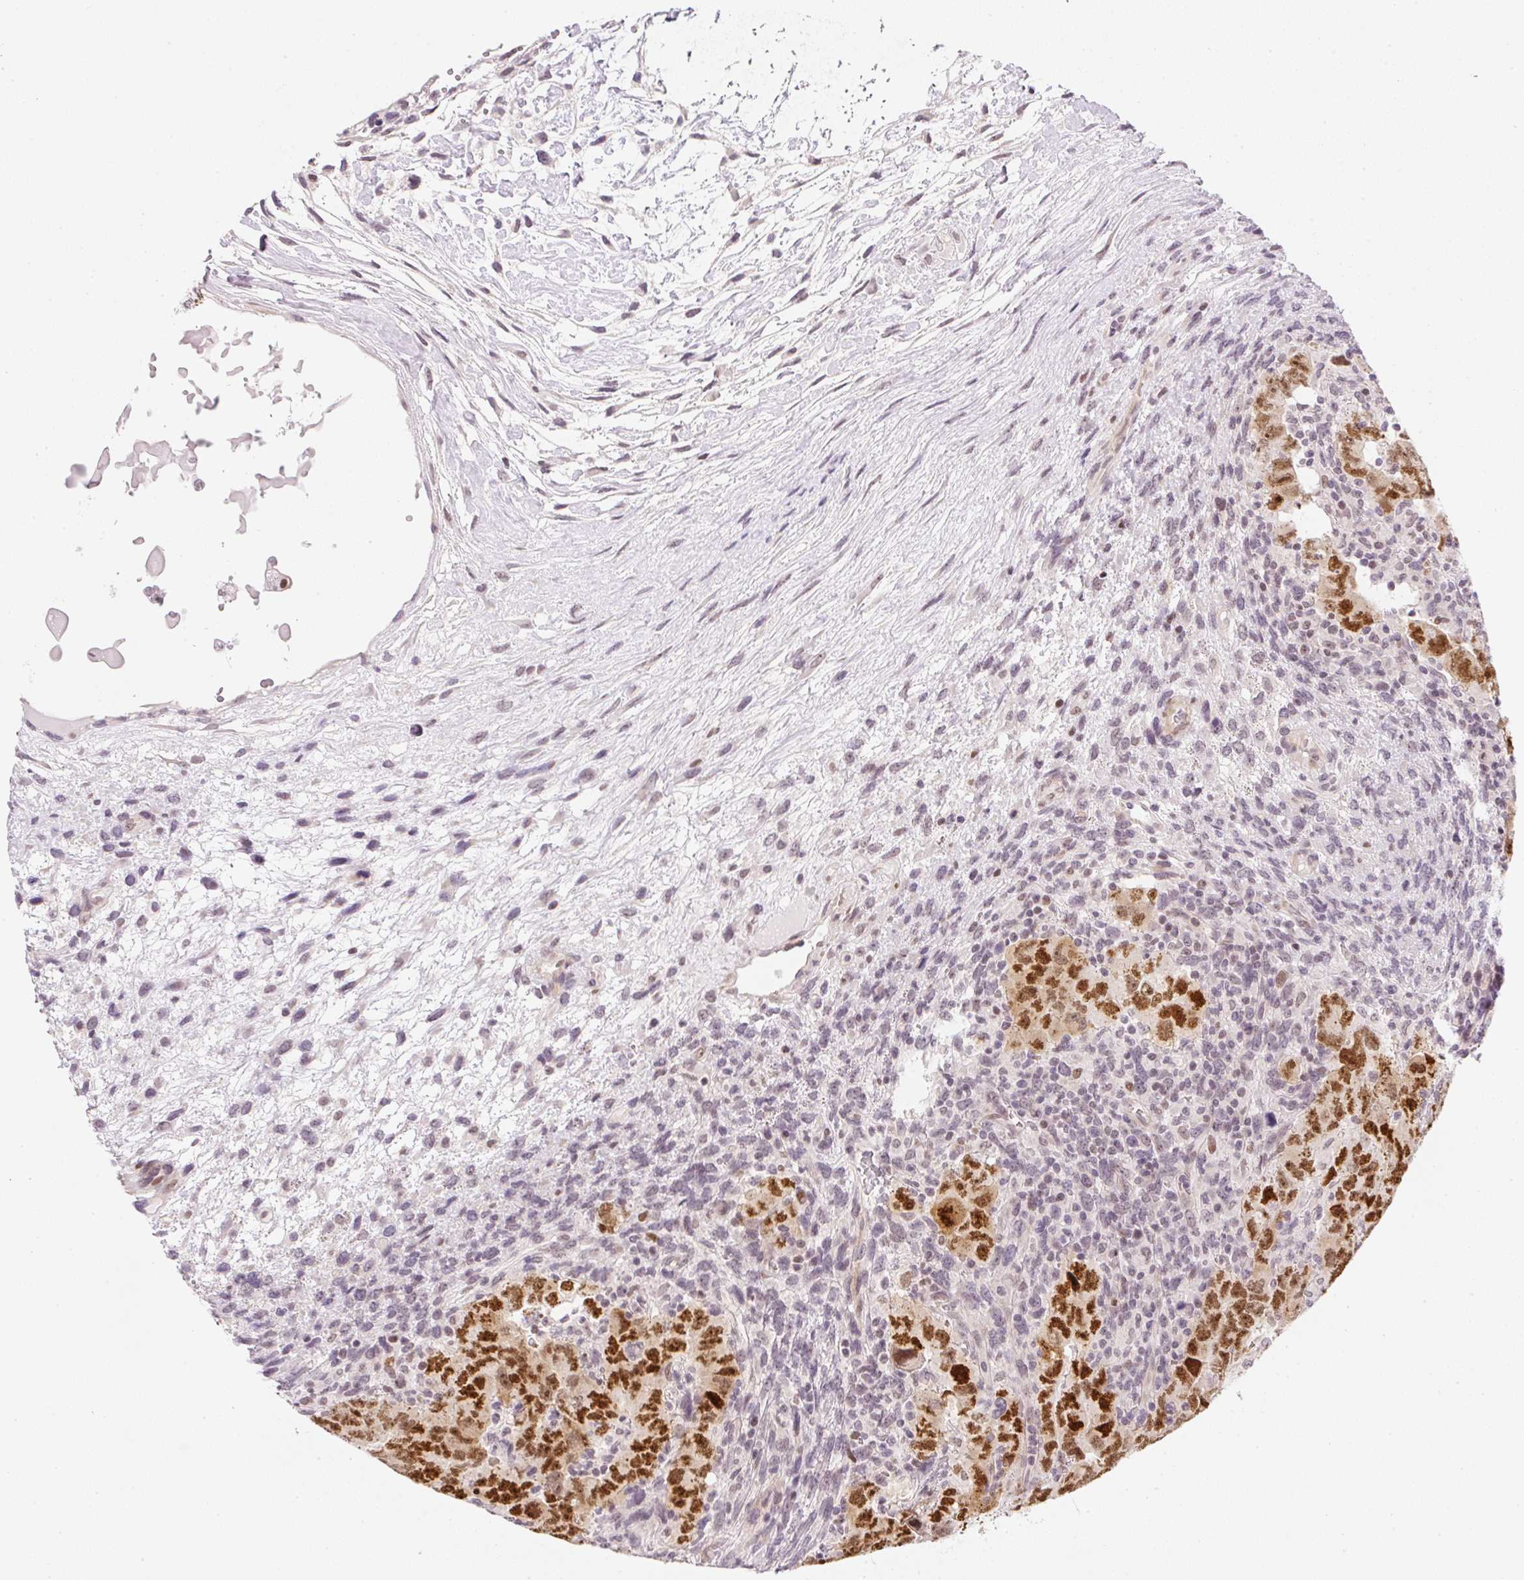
{"staining": {"intensity": "strong", "quantity": ">75%", "location": "nuclear"}, "tissue": "testis cancer", "cell_type": "Tumor cells", "image_type": "cancer", "snomed": [{"axis": "morphology", "description": "Carcinoma, Embryonal, NOS"}, {"axis": "topography", "description": "Testis"}], "caption": "Immunohistochemical staining of testis cancer (embryonal carcinoma) demonstrates strong nuclear protein staining in approximately >75% of tumor cells. (brown staining indicates protein expression, while blue staining denotes nuclei).", "gene": "DPPA4", "patient": {"sex": "male", "age": 24}}